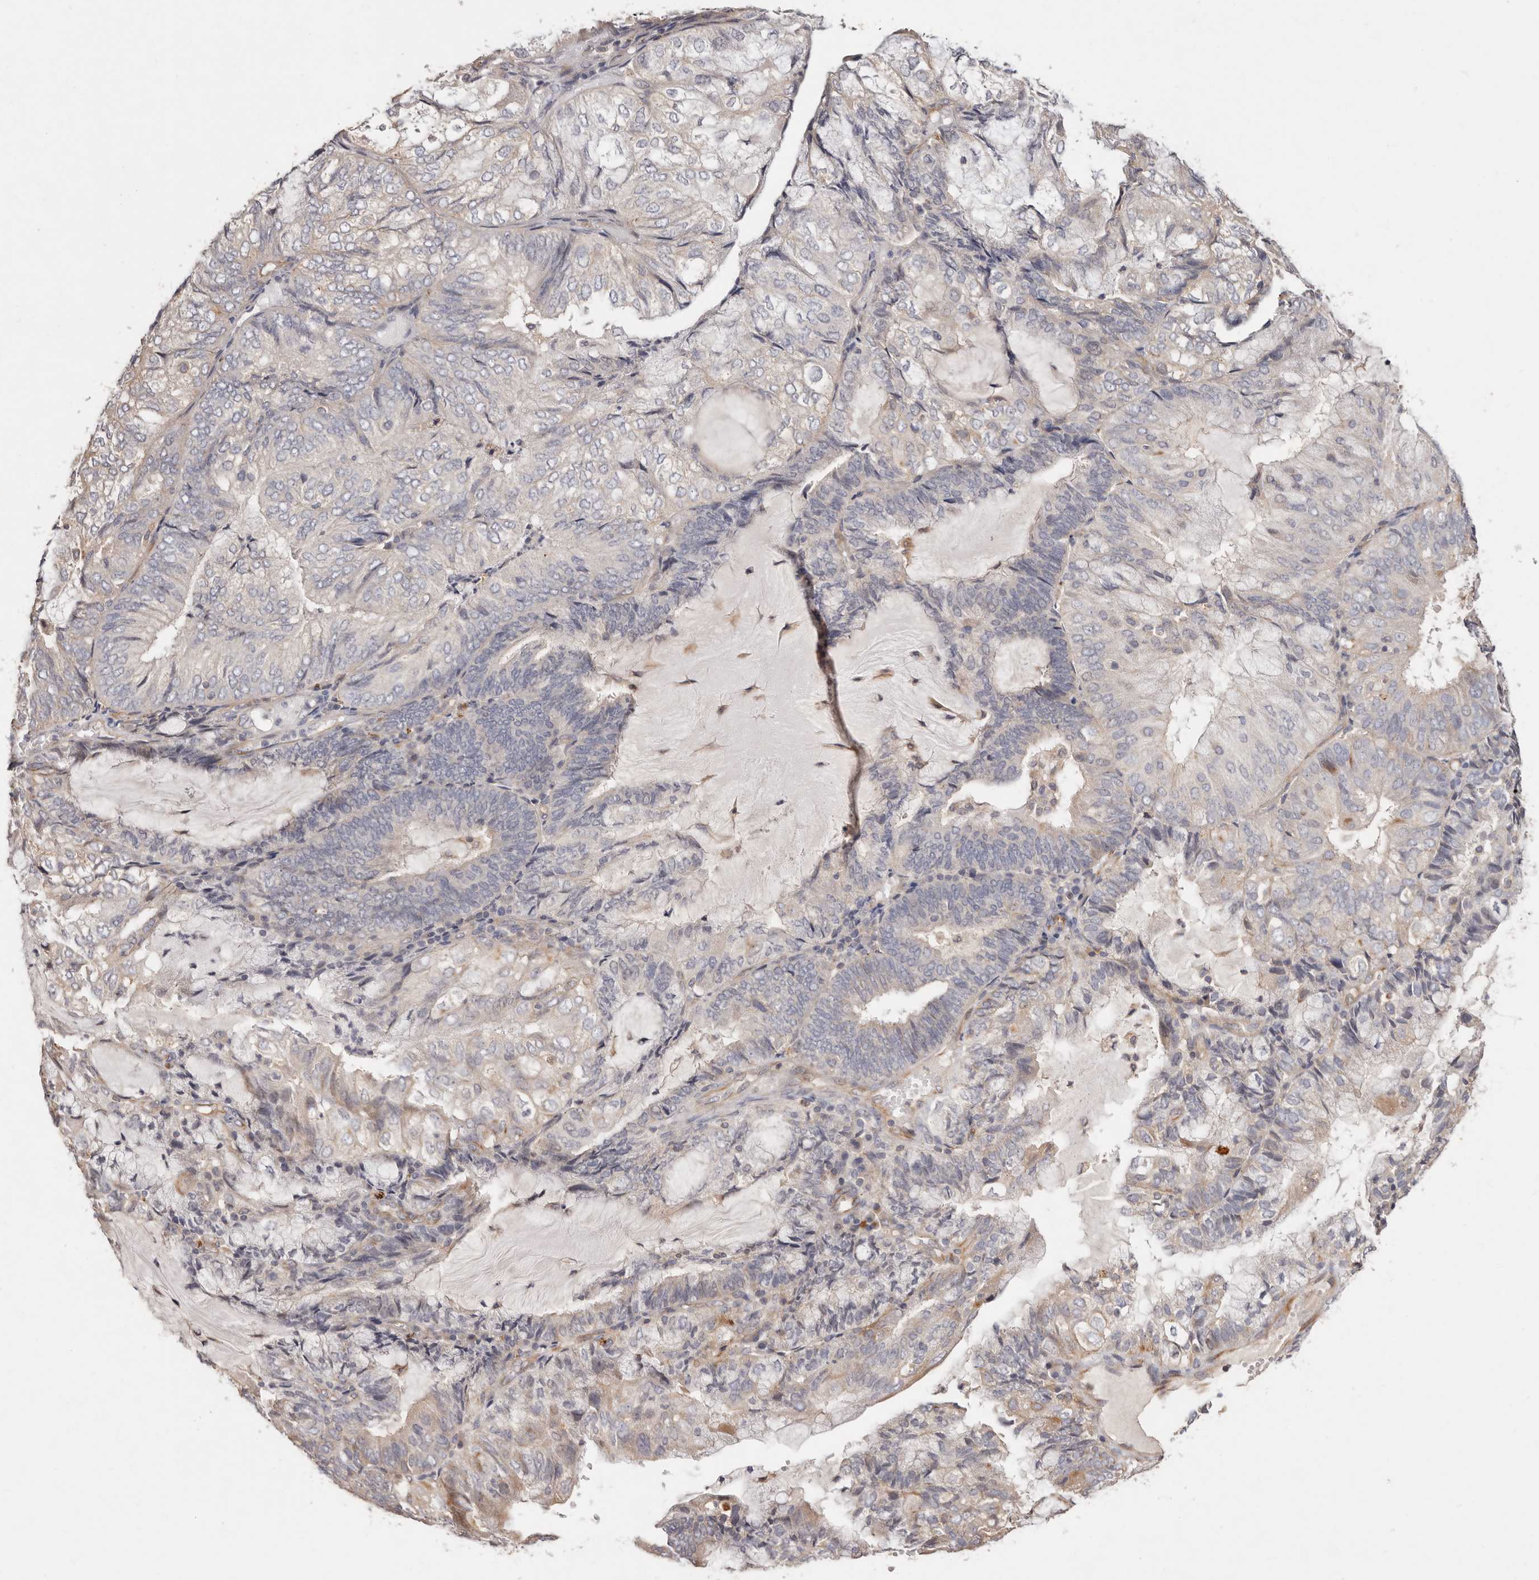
{"staining": {"intensity": "weak", "quantity": "<25%", "location": "cytoplasmic/membranous"}, "tissue": "endometrial cancer", "cell_type": "Tumor cells", "image_type": "cancer", "snomed": [{"axis": "morphology", "description": "Adenocarcinoma, NOS"}, {"axis": "topography", "description": "Endometrium"}], "caption": "High power microscopy image of an immunohistochemistry histopathology image of adenocarcinoma (endometrial), revealing no significant staining in tumor cells. Brightfield microscopy of immunohistochemistry (IHC) stained with DAB (brown) and hematoxylin (blue), captured at high magnification.", "gene": "THBS3", "patient": {"sex": "female", "age": 81}}